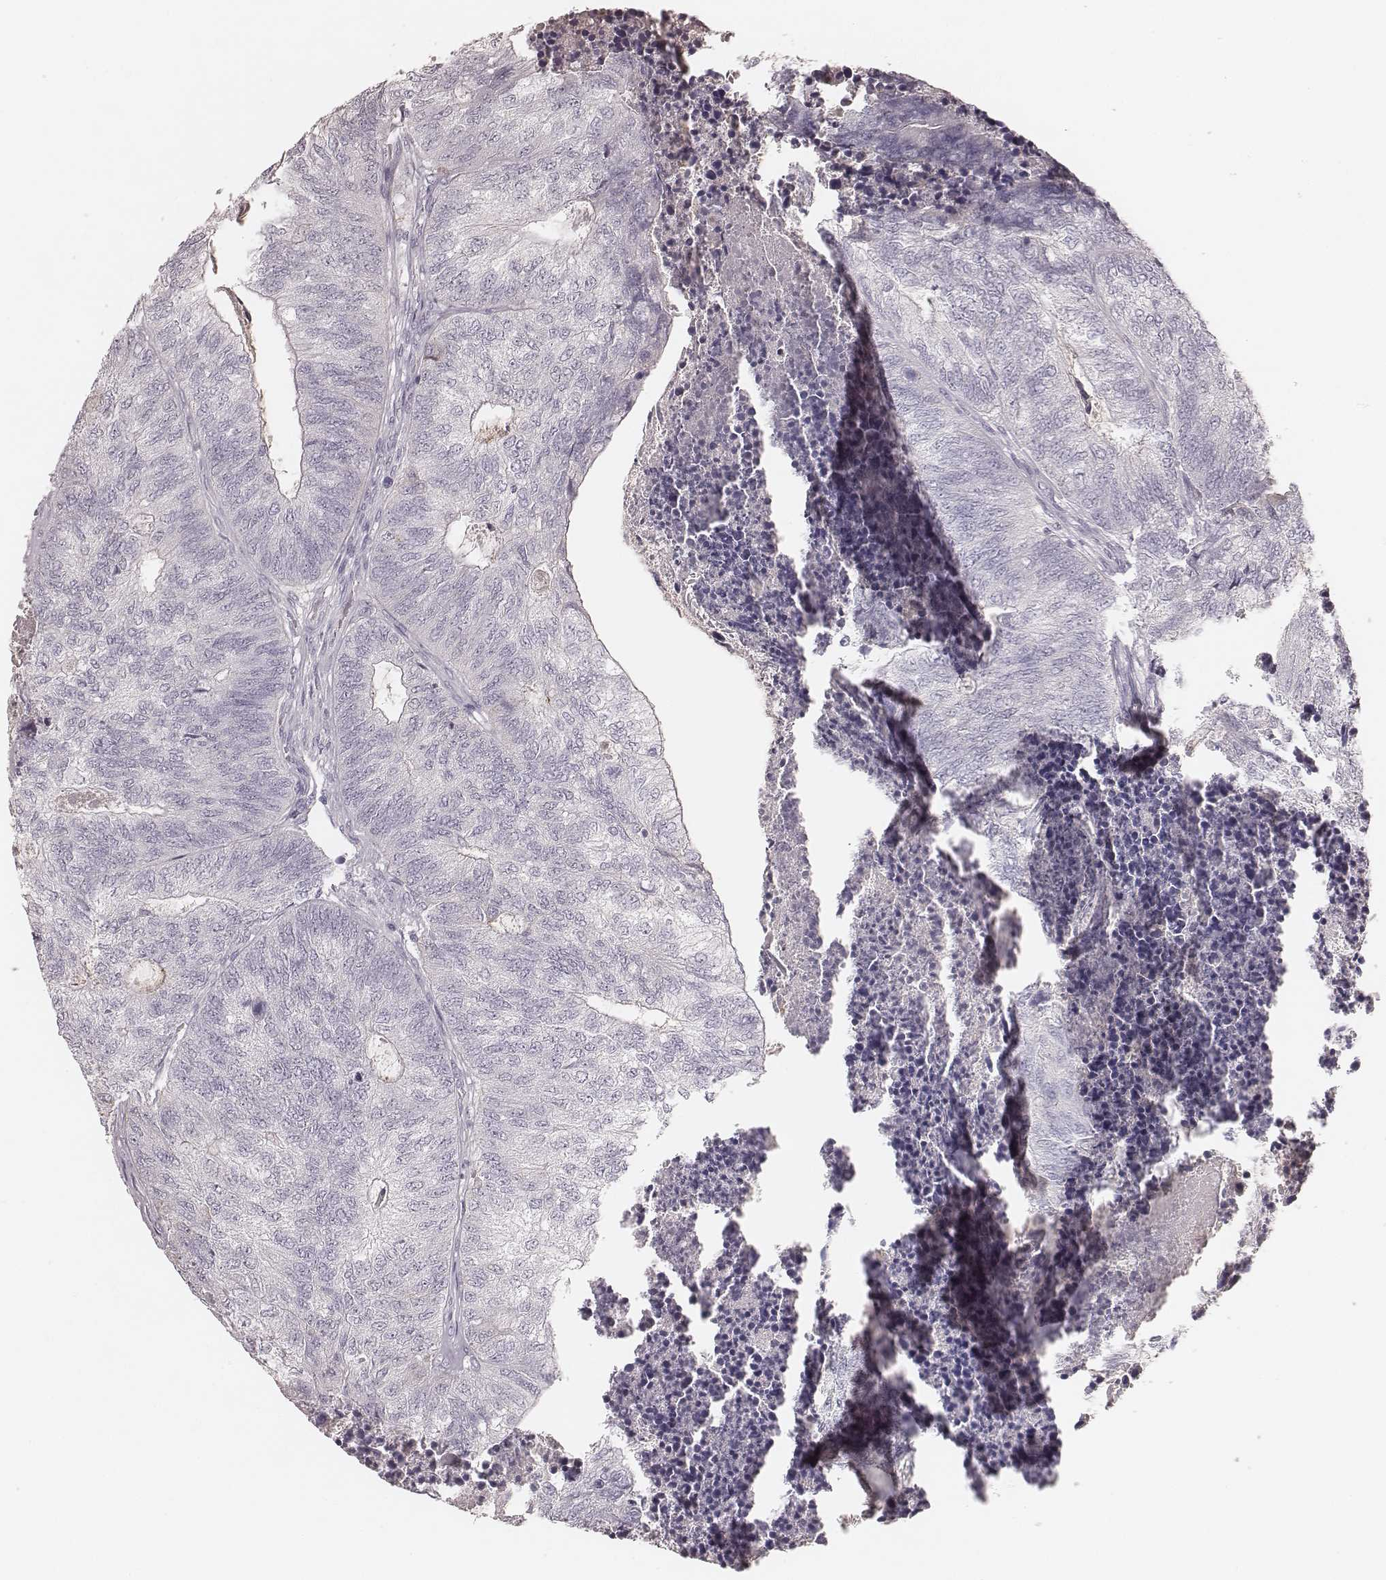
{"staining": {"intensity": "negative", "quantity": "none", "location": "none"}, "tissue": "colorectal cancer", "cell_type": "Tumor cells", "image_type": "cancer", "snomed": [{"axis": "morphology", "description": "Adenocarcinoma, NOS"}, {"axis": "topography", "description": "Colon"}], "caption": "Immunohistochemistry of colorectal adenocarcinoma exhibits no expression in tumor cells. Nuclei are stained in blue.", "gene": "SMIM24", "patient": {"sex": "female", "age": 67}}